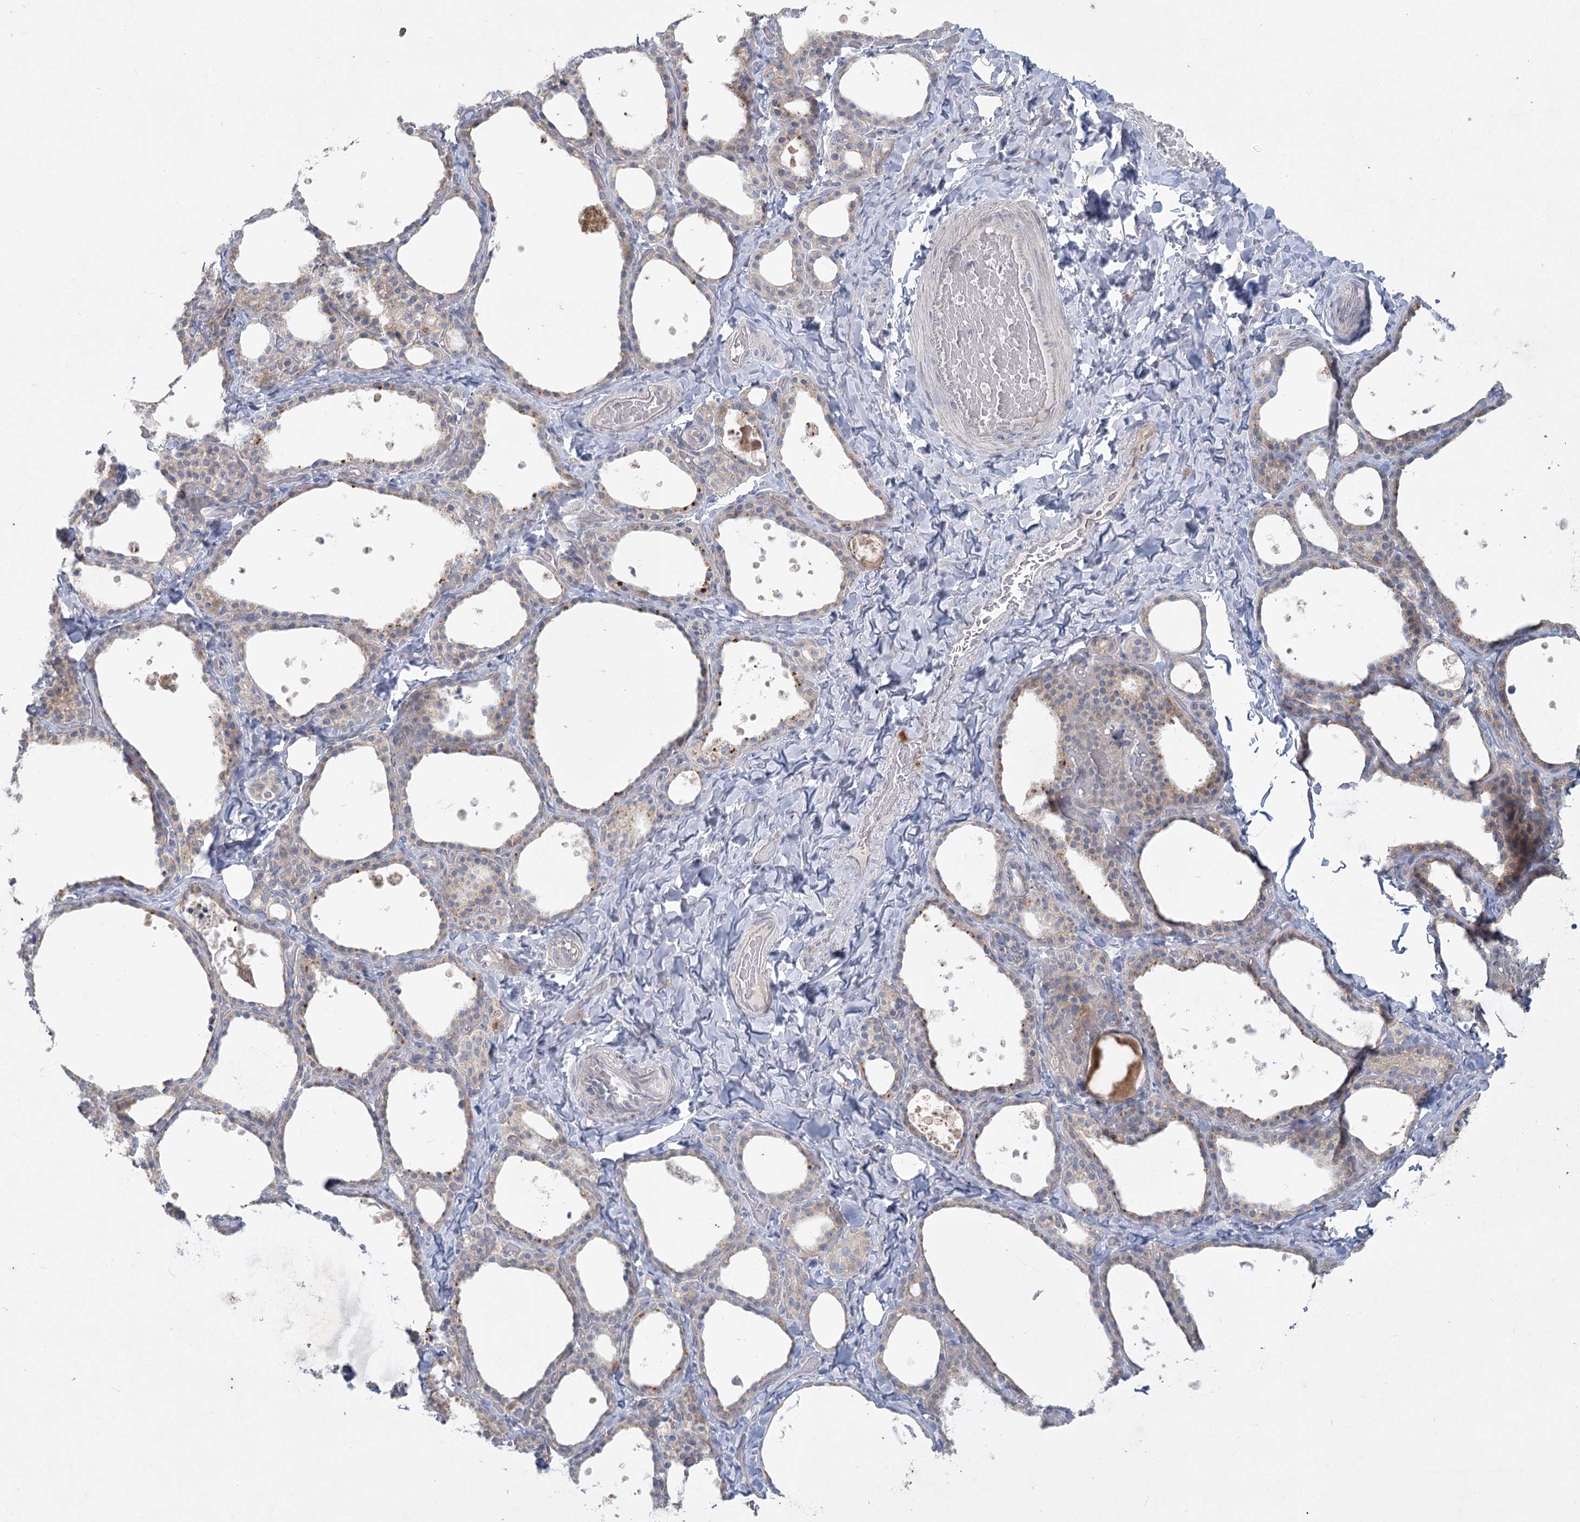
{"staining": {"intensity": "moderate", "quantity": "<25%", "location": "cytoplasmic/membranous"}, "tissue": "thyroid gland", "cell_type": "Glandular cells", "image_type": "normal", "snomed": [{"axis": "morphology", "description": "Normal tissue, NOS"}, {"axis": "topography", "description": "Thyroid gland"}], "caption": "Brown immunohistochemical staining in unremarkable thyroid gland reveals moderate cytoplasmic/membranous positivity in about <25% of glandular cells.", "gene": "PLA2G12A", "patient": {"sex": "female", "age": 44}}